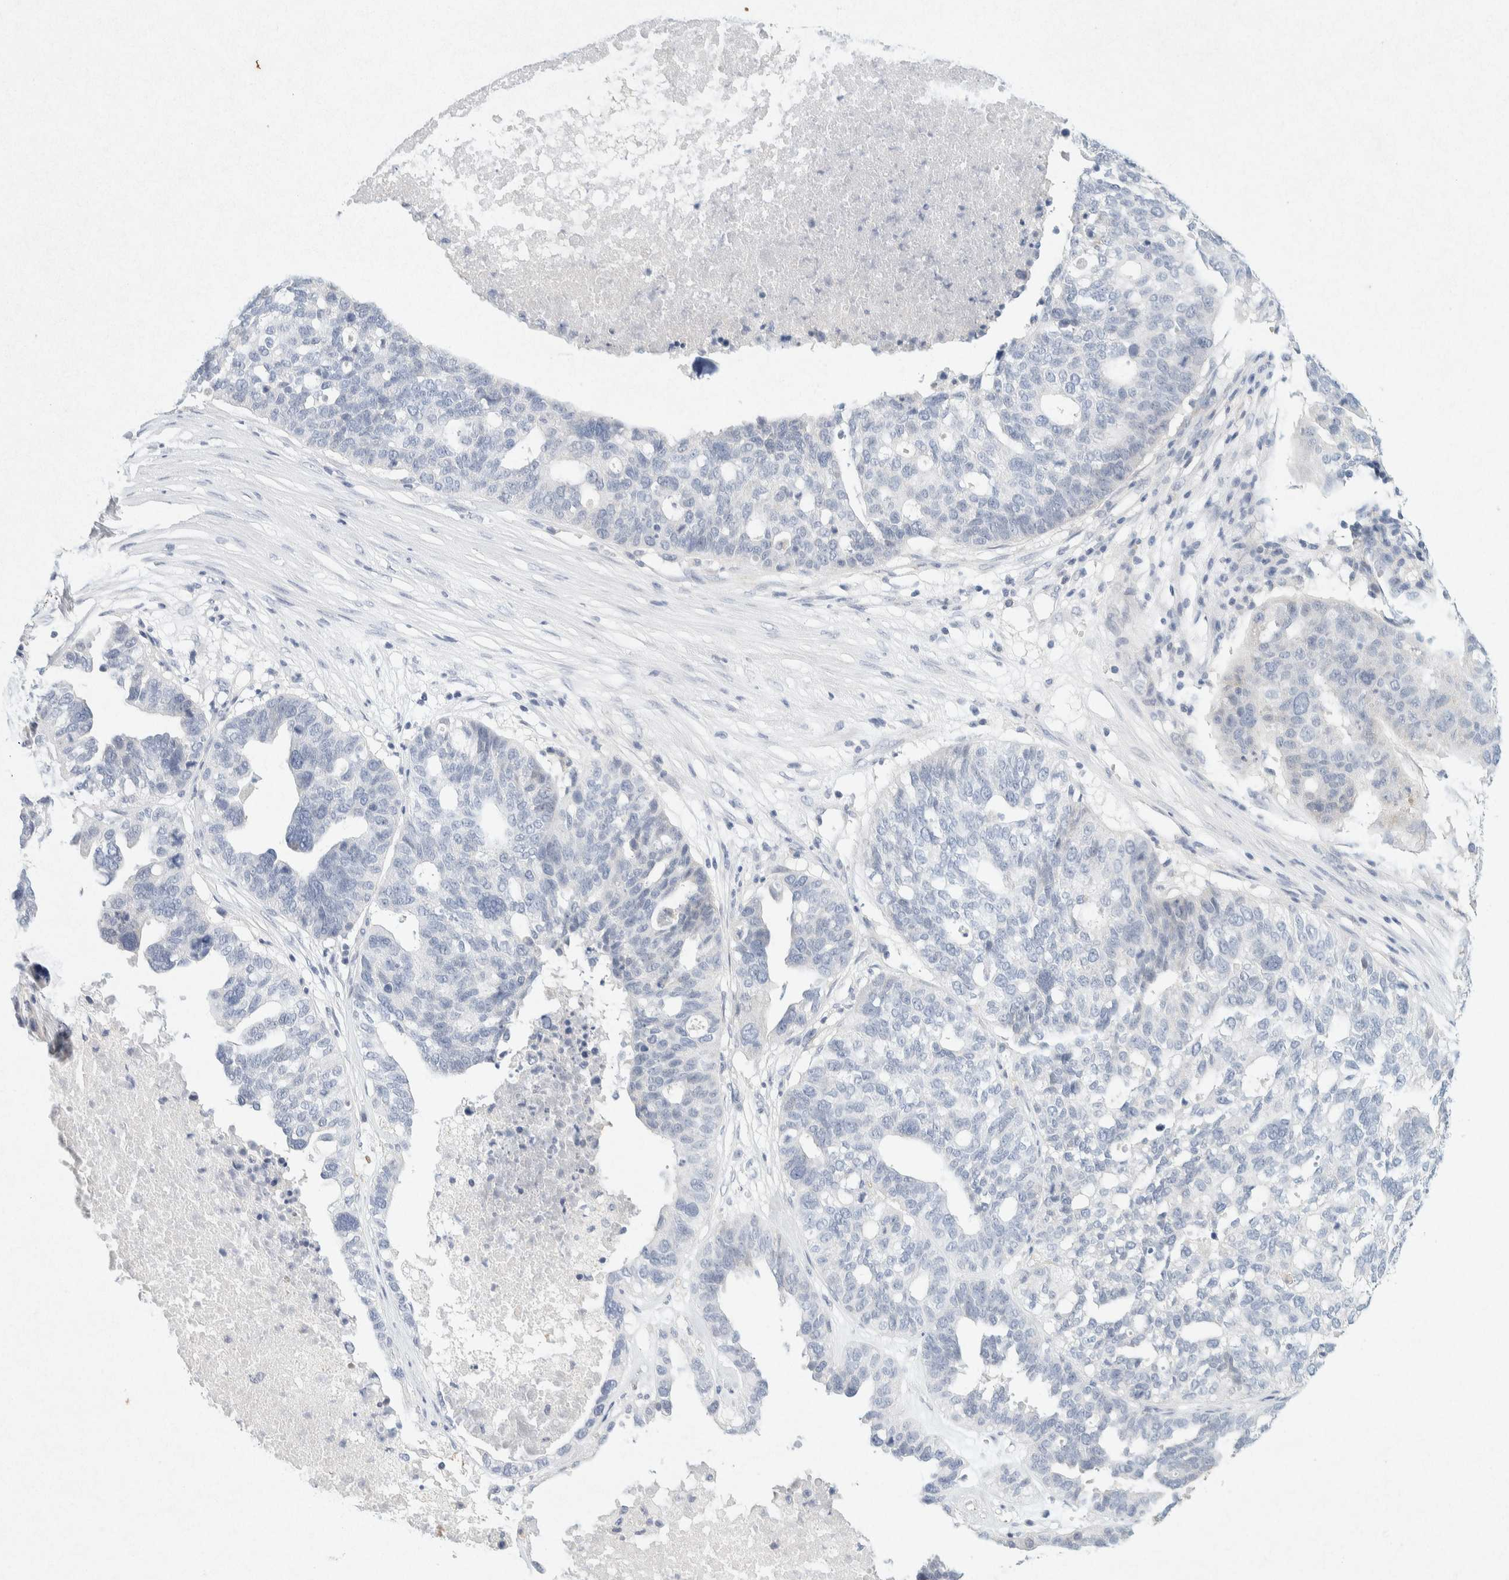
{"staining": {"intensity": "negative", "quantity": "none", "location": "none"}, "tissue": "ovarian cancer", "cell_type": "Tumor cells", "image_type": "cancer", "snomed": [{"axis": "morphology", "description": "Cystadenocarcinoma, serous, NOS"}, {"axis": "topography", "description": "Ovary"}], "caption": "The histopathology image reveals no staining of tumor cells in ovarian cancer (serous cystadenocarcinoma). (DAB (3,3'-diaminobenzidine) immunohistochemistry with hematoxylin counter stain).", "gene": "GNAI1", "patient": {"sex": "female", "age": 59}}